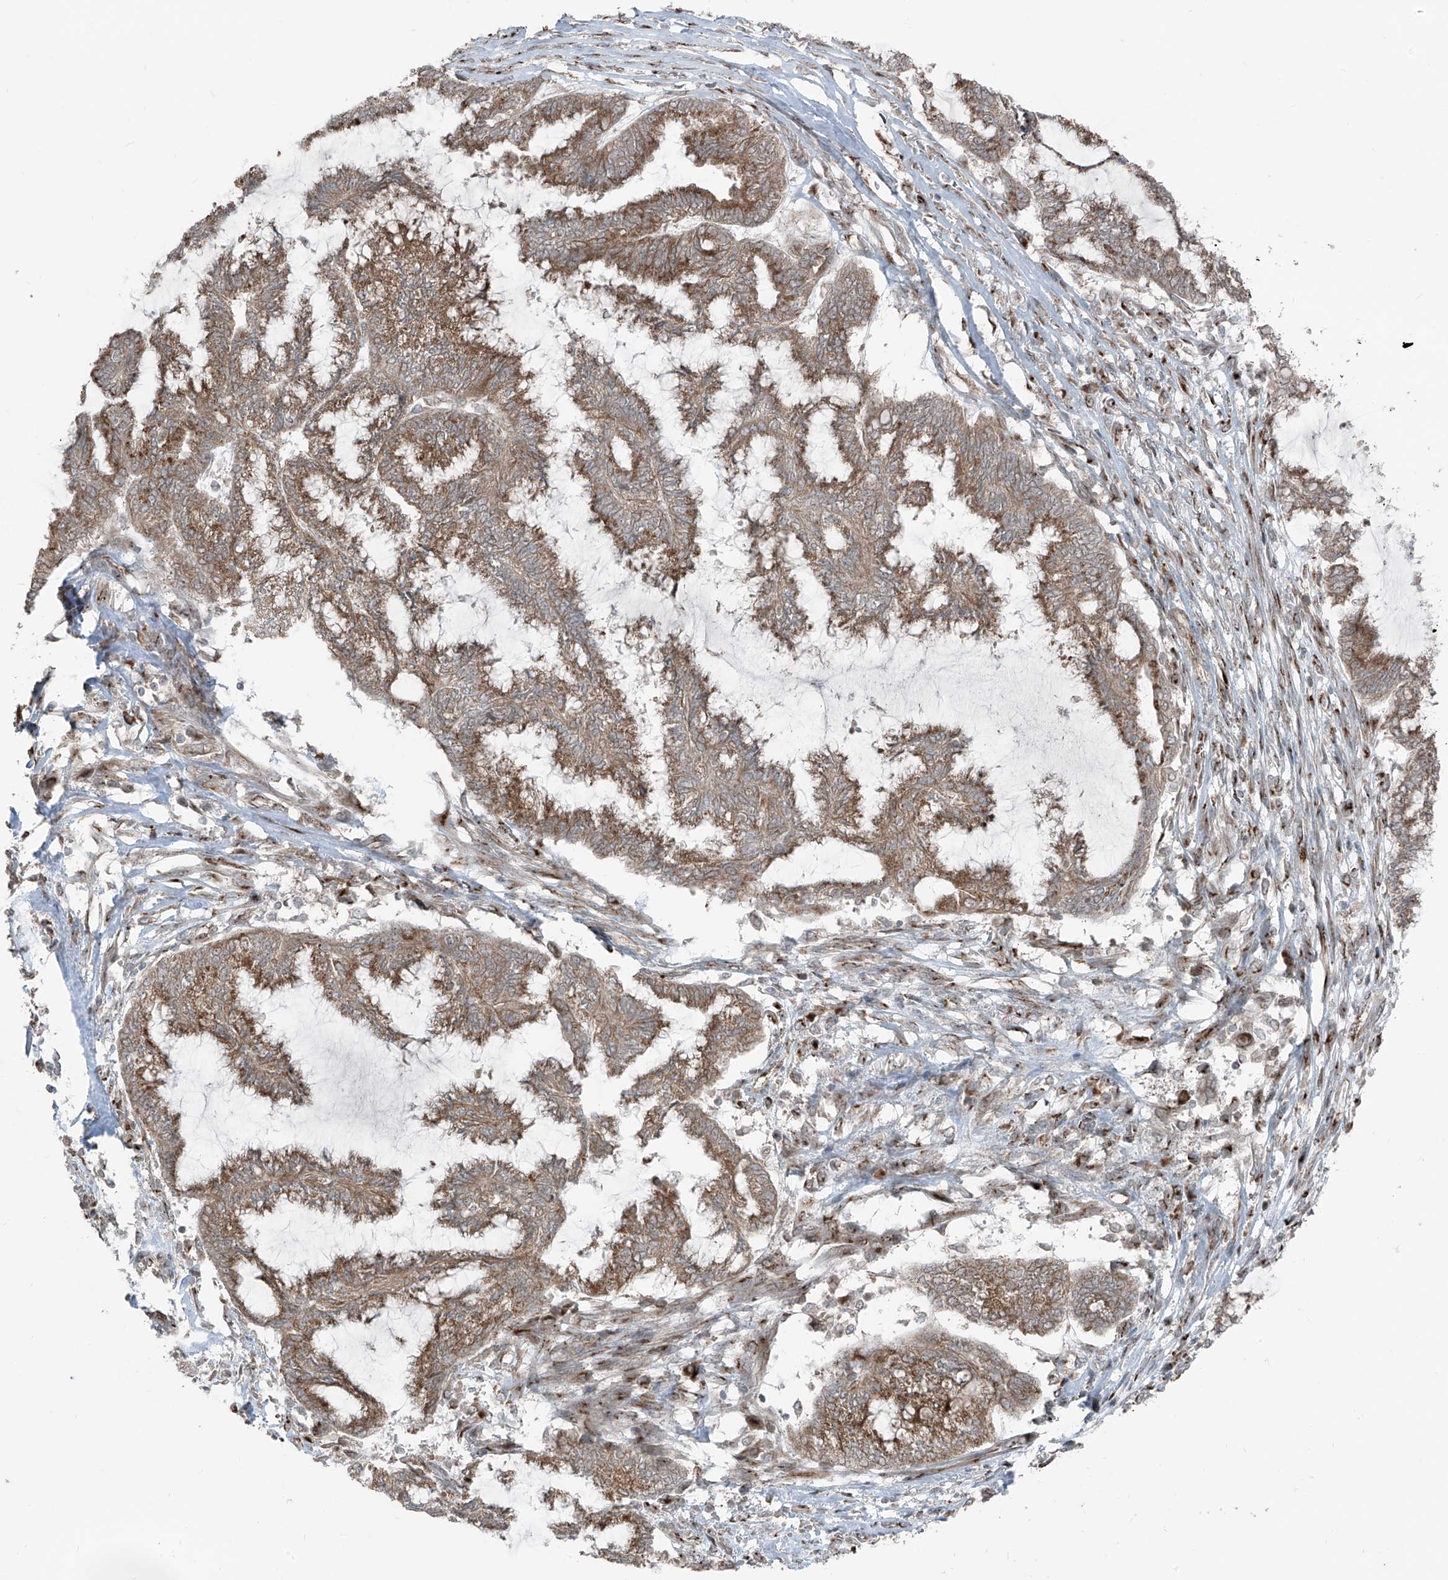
{"staining": {"intensity": "moderate", "quantity": ">75%", "location": "cytoplasmic/membranous"}, "tissue": "endometrial cancer", "cell_type": "Tumor cells", "image_type": "cancer", "snomed": [{"axis": "morphology", "description": "Adenocarcinoma, NOS"}, {"axis": "topography", "description": "Endometrium"}], "caption": "Moderate cytoplasmic/membranous protein expression is seen in approximately >75% of tumor cells in endometrial cancer (adenocarcinoma).", "gene": "ERLEC1", "patient": {"sex": "female", "age": 86}}